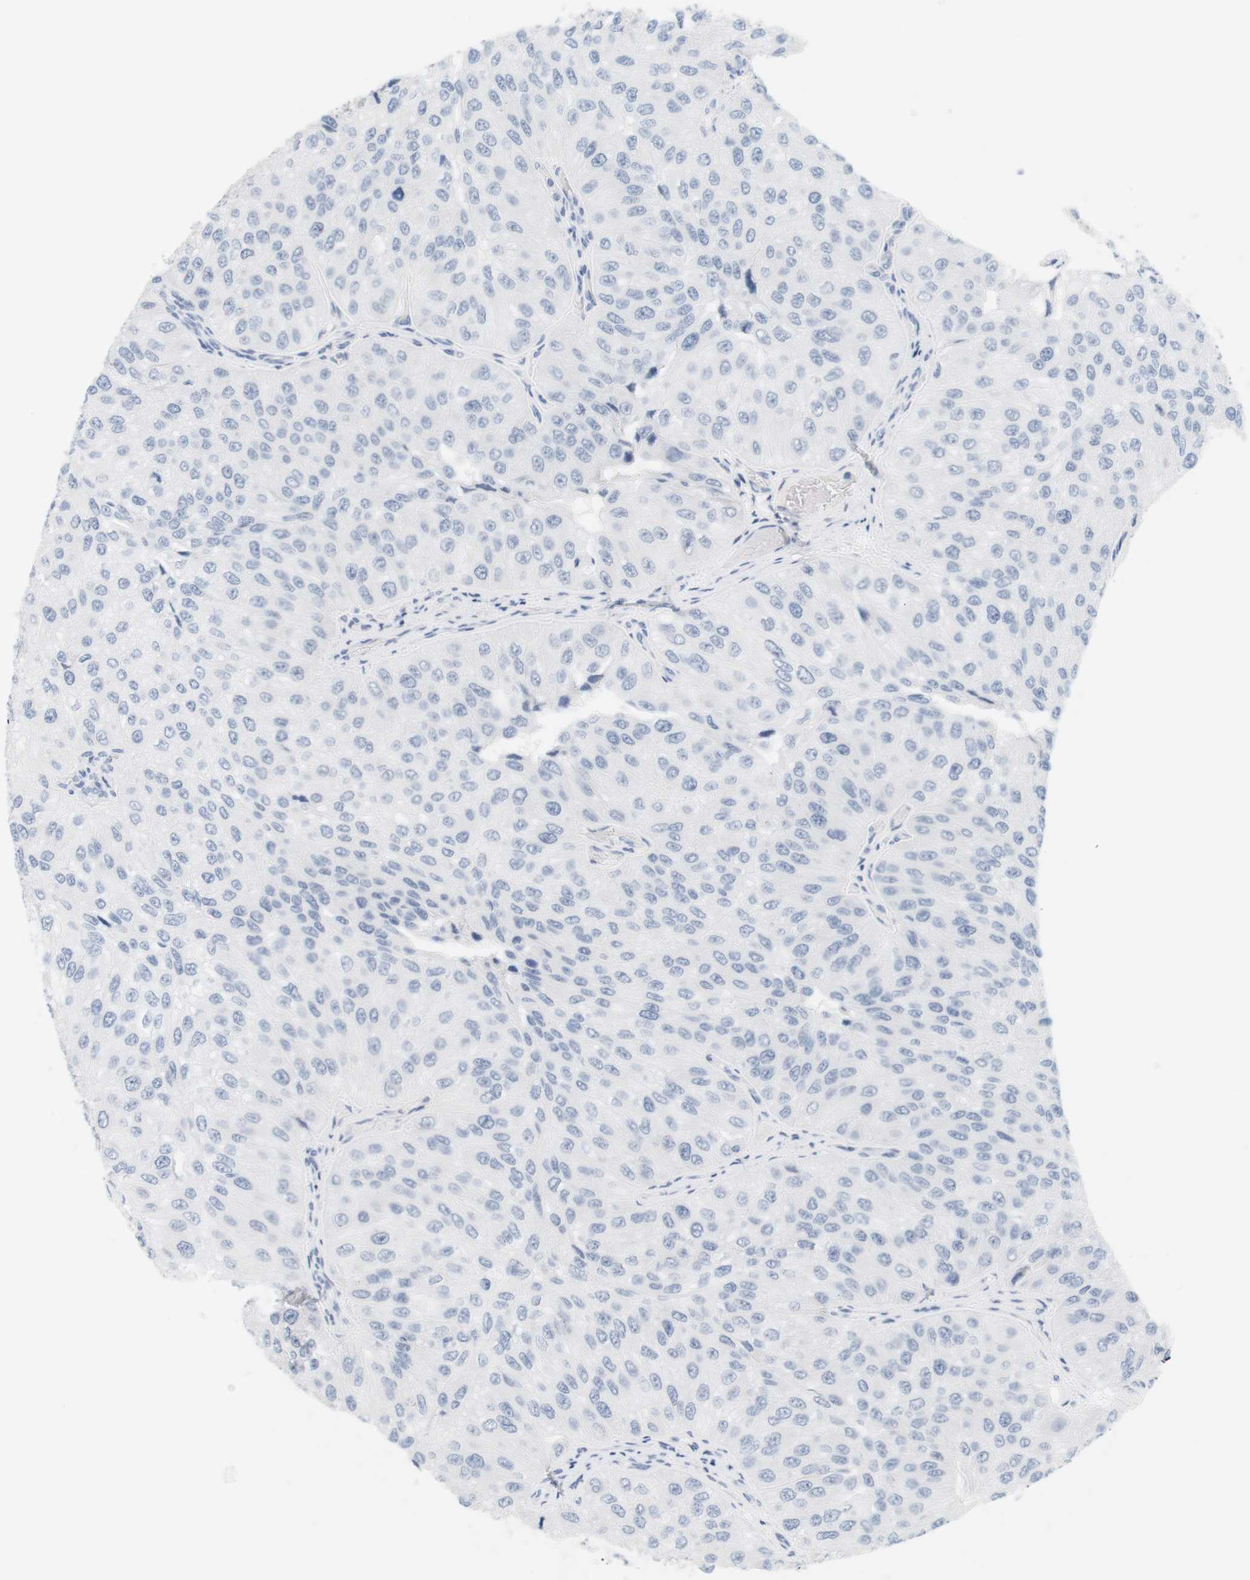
{"staining": {"intensity": "negative", "quantity": "none", "location": "none"}, "tissue": "urothelial cancer", "cell_type": "Tumor cells", "image_type": "cancer", "snomed": [{"axis": "morphology", "description": "Urothelial carcinoma, High grade"}, {"axis": "topography", "description": "Kidney"}, {"axis": "topography", "description": "Urinary bladder"}], "caption": "Human high-grade urothelial carcinoma stained for a protein using immunohistochemistry exhibits no positivity in tumor cells.", "gene": "OPRM1", "patient": {"sex": "male", "age": 77}}